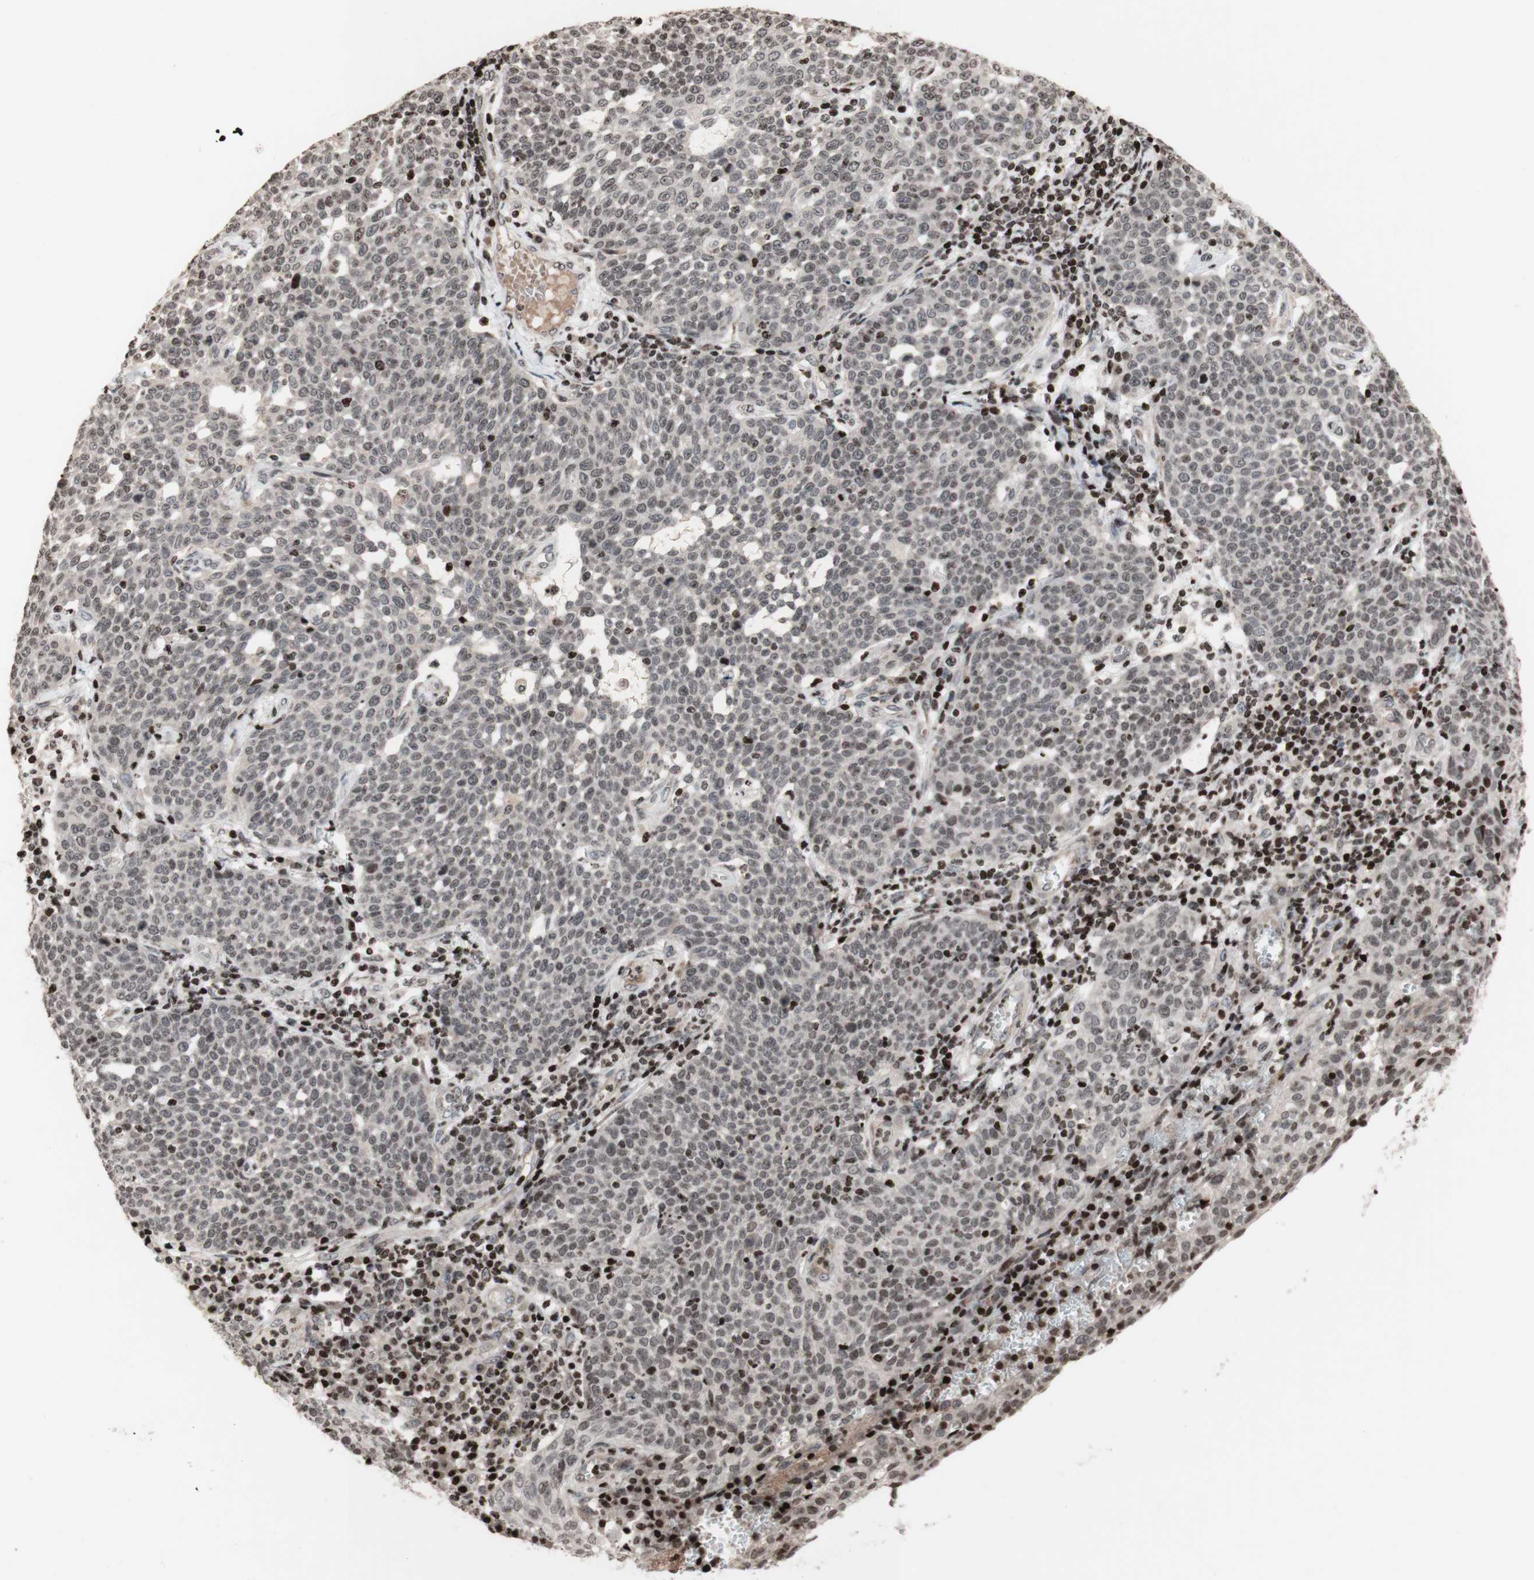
{"staining": {"intensity": "negative", "quantity": "none", "location": "none"}, "tissue": "cervical cancer", "cell_type": "Tumor cells", "image_type": "cancer", "snomed": [{"axis": "morphology", "description": "Squamous cell carcinoma, NOS"}, {"axis": "topography", "description": "Cervix"}], "caption": "Immunohistochemistry of cervical cancer shows no expression in tumor cells.", "gene": "POLA1", "patient": {"sex": "female", "age": 34}}